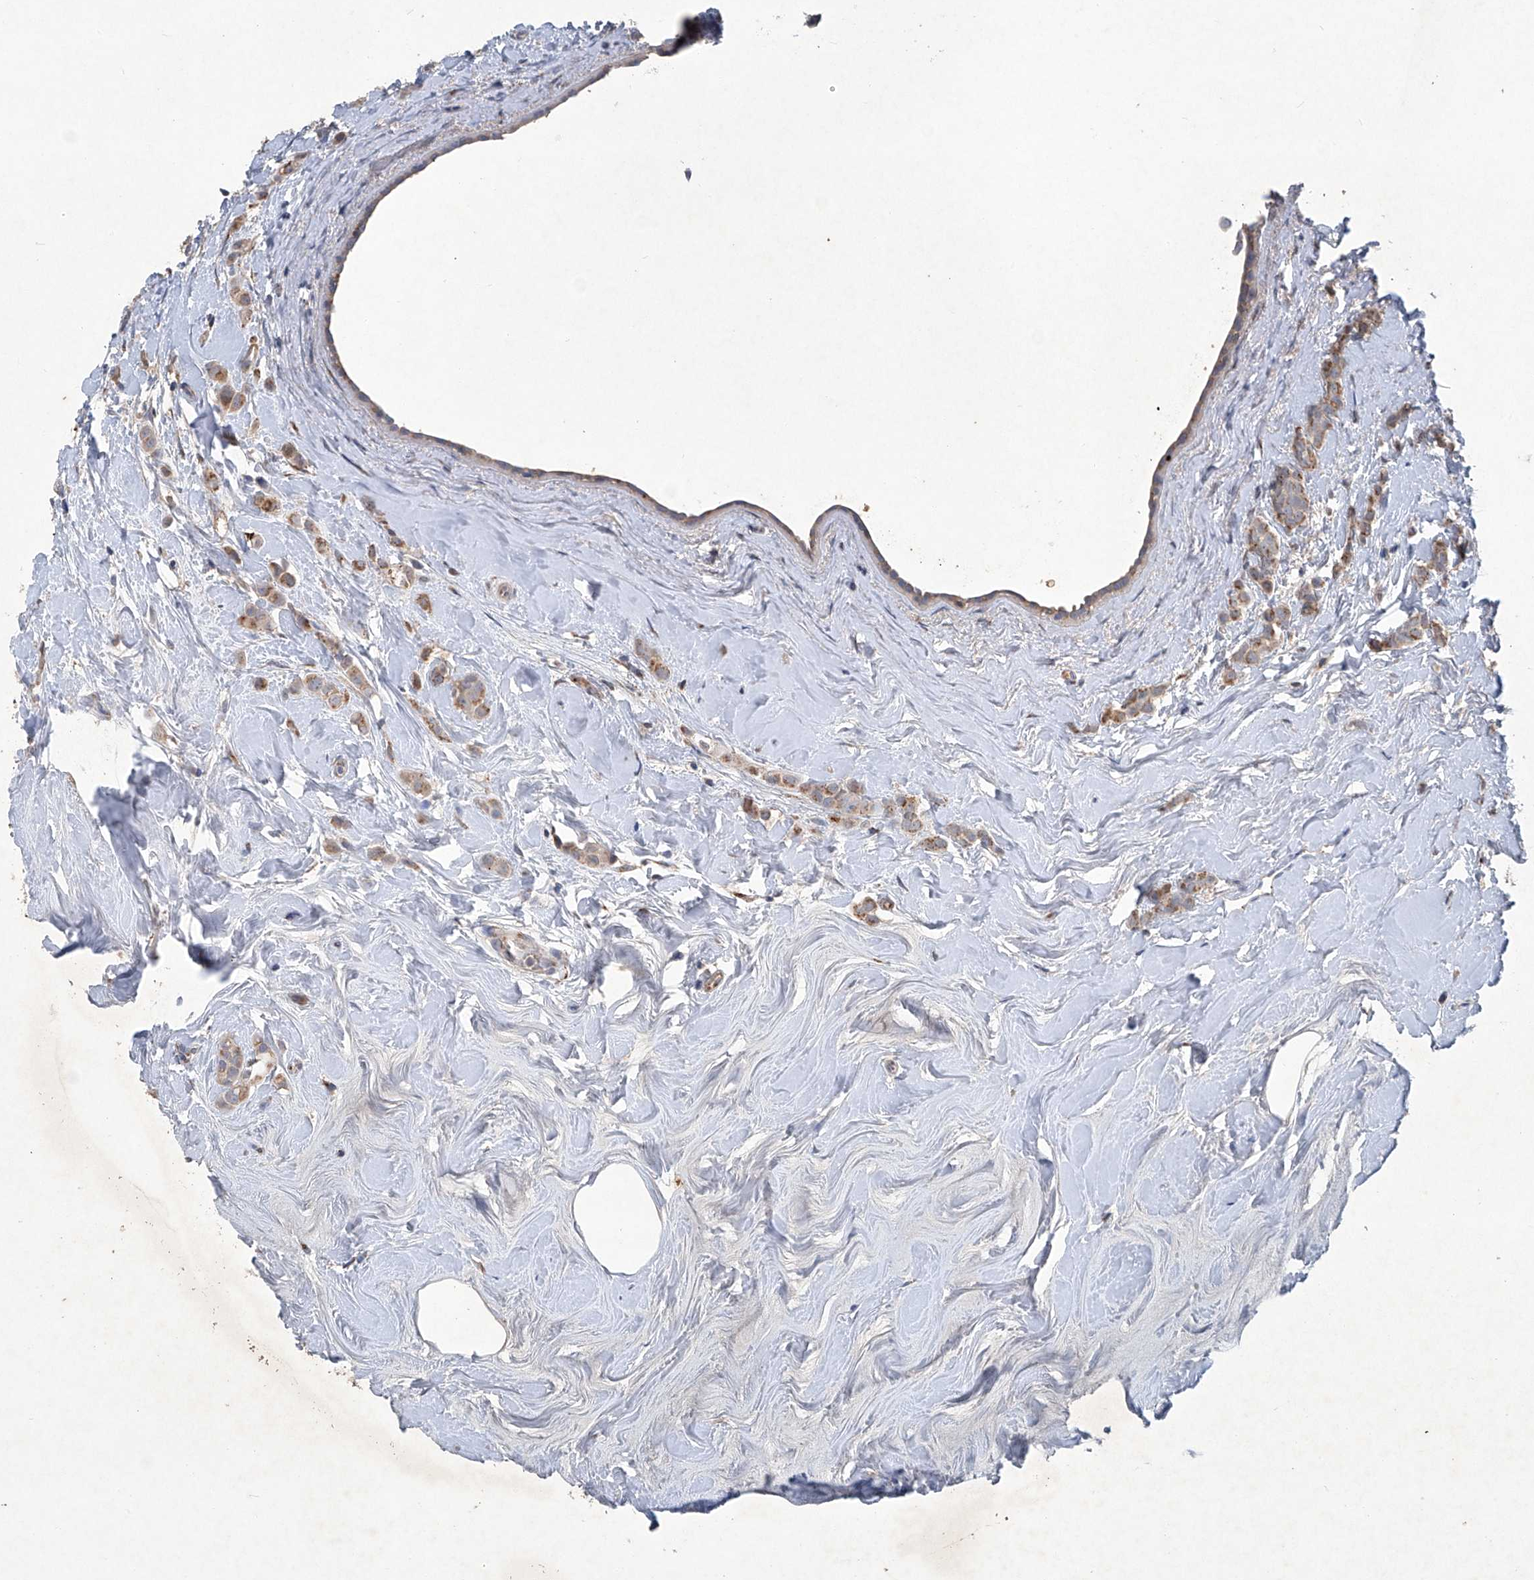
{"staining": {"intensity": "moderate", "quantity": ">75%", "location": "cytoplasmic/membranous"}, "tissue": "breast cancer", "cell_type": "Tumor cells", "image_type": "cancer", "snomed": [{"axis": "morphology", "description": "Lobular carcinoma"}, {"axis": "topography", "description": "Breast"}], "caption": "A brown stain highlights moderate cytoplasmic/membranous staining of a protein in breast lobular carcinoma tumor cells.", "gene": "PCSK5", "patient": {"sex": "female", "age": 47}}